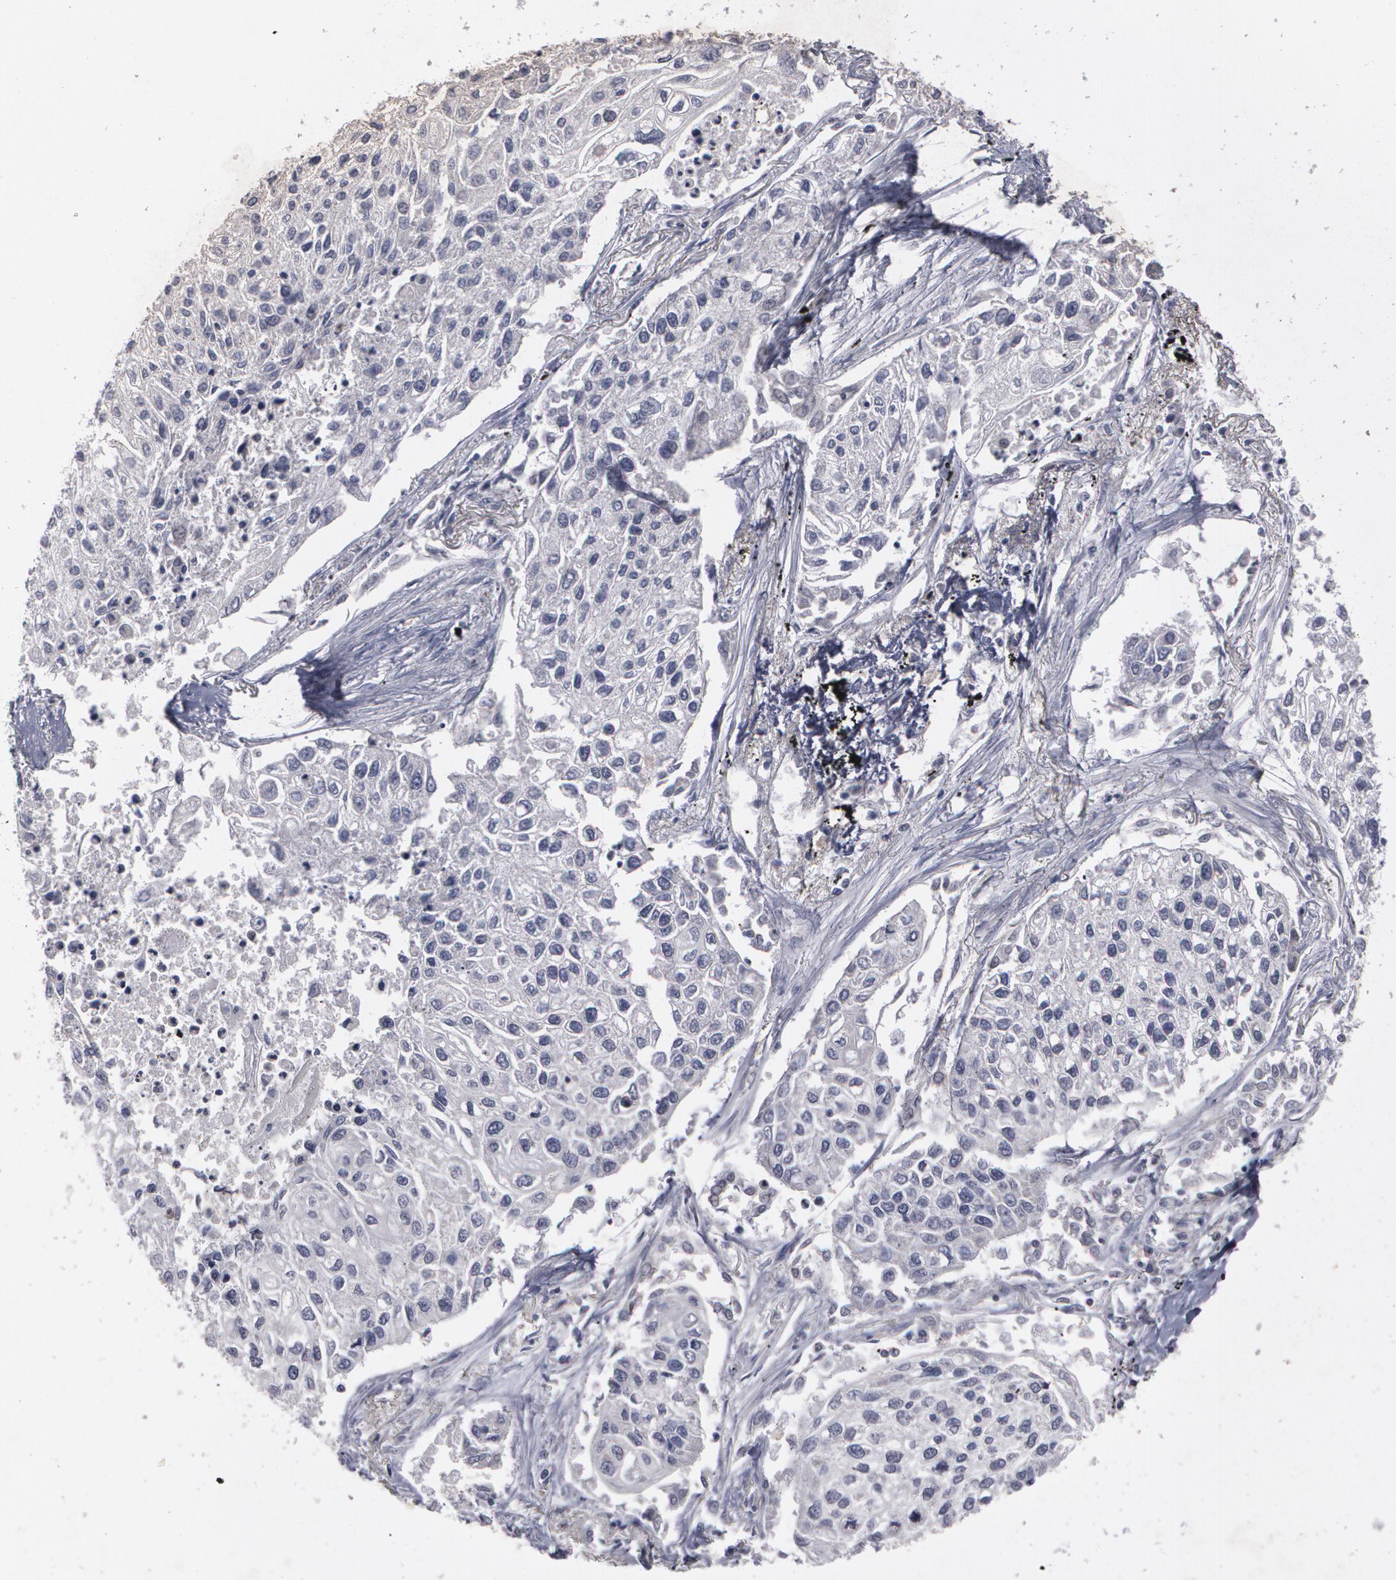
{"staining": {"intensity": "negative", "quantity": "none", "location": "none"}, "tissue": "lung cancer", "cell_type": "Tumor cells", "image_type": "cancer", "snomed": [{"axis": "morphology", "description": "Squamous cell carcinoma, NOS"}, {"axis": "topography", "description": "Lung"}], "caption": "A micrograph of lung squamous cell carcinoma stained for a protein reveals no brown staining in tumor cells.", "gene": "HTT", "patient": {"sex": "male", "age": 75}}